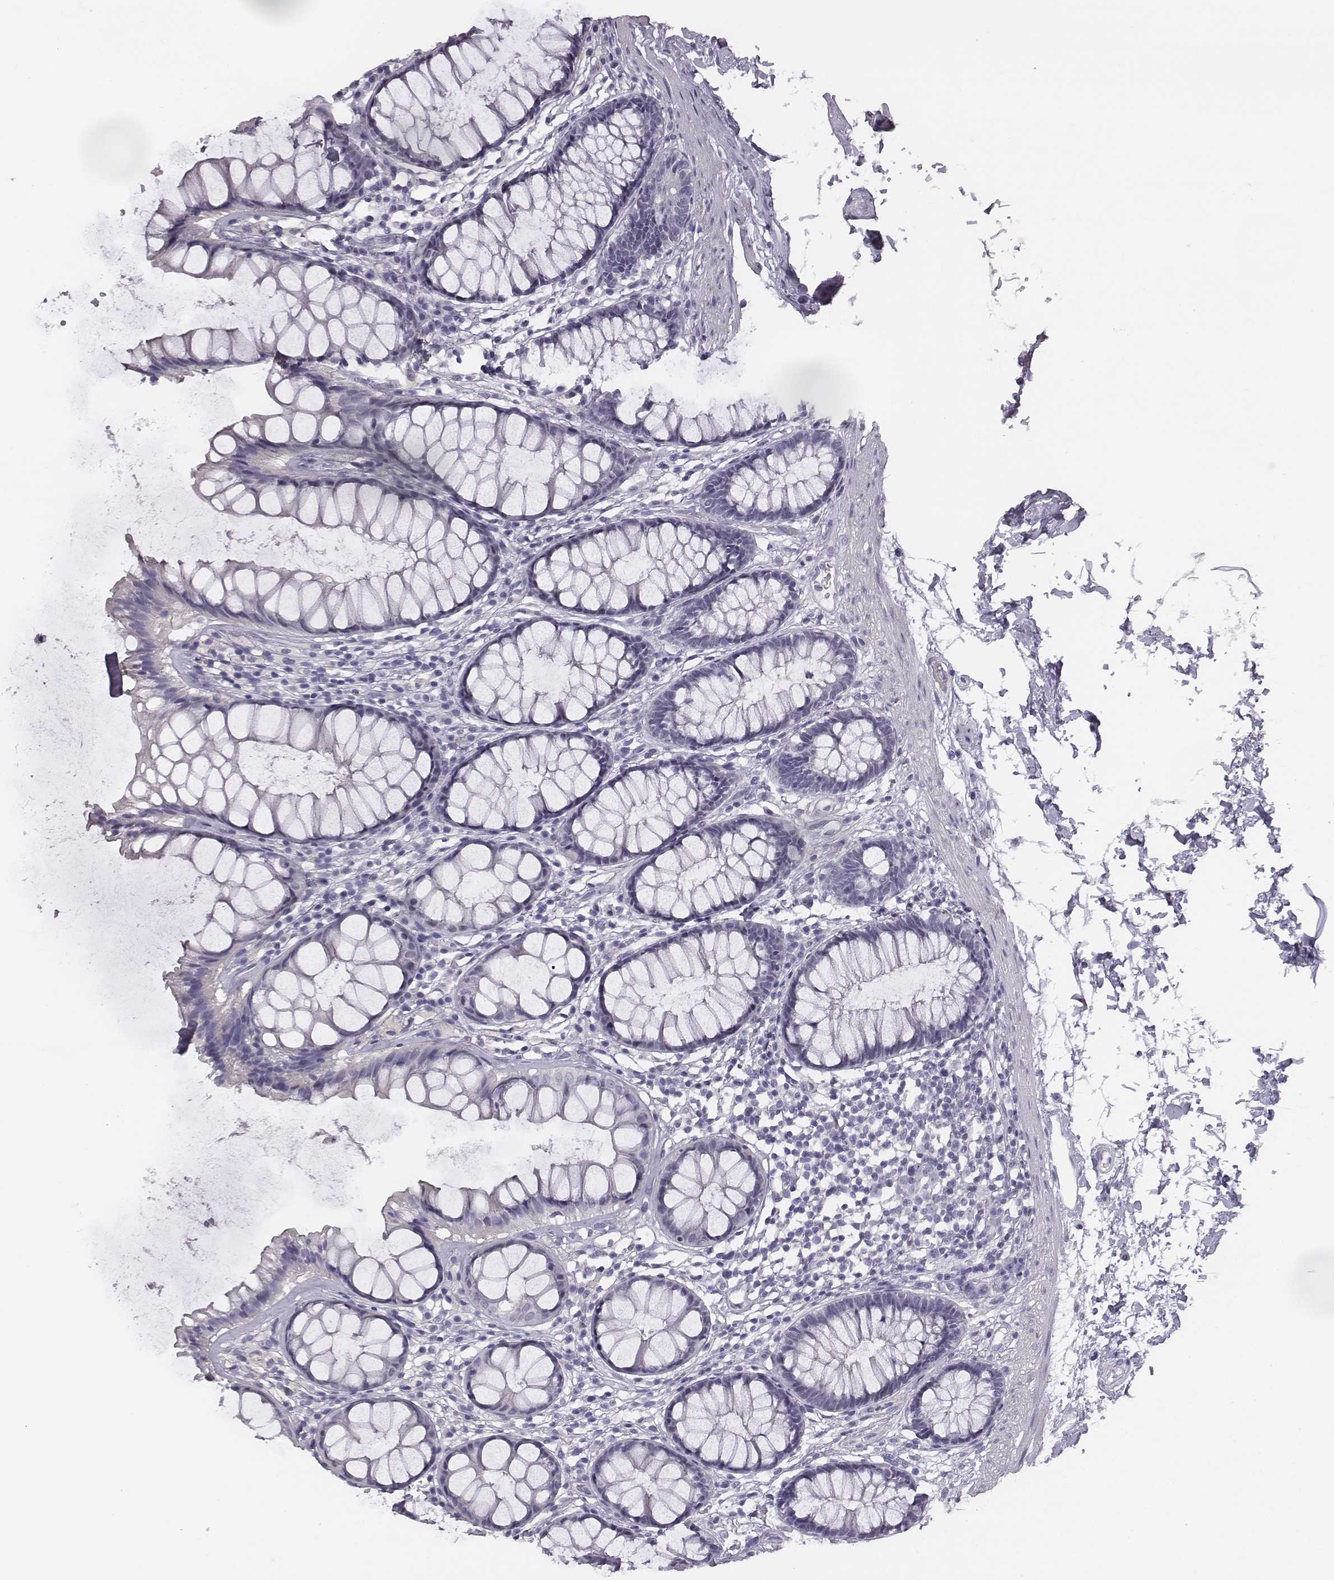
{"staining": {"intensity": "negative", "quantity": "none", "location": "none"}, "tissue": "rectum", "cell_type": "Glandular cells", "image_type": "normal", "snomed": [{"axis": "morphology", "description": "Normal tissue, NOS"}, {"axis": "topography", "description": "Rectum"}], "caption": "IHC of normal human rectum exhibits no staining in glandular cells.", "gene": "ADAM7", "patient": {"sex": "male", "age": 72}}